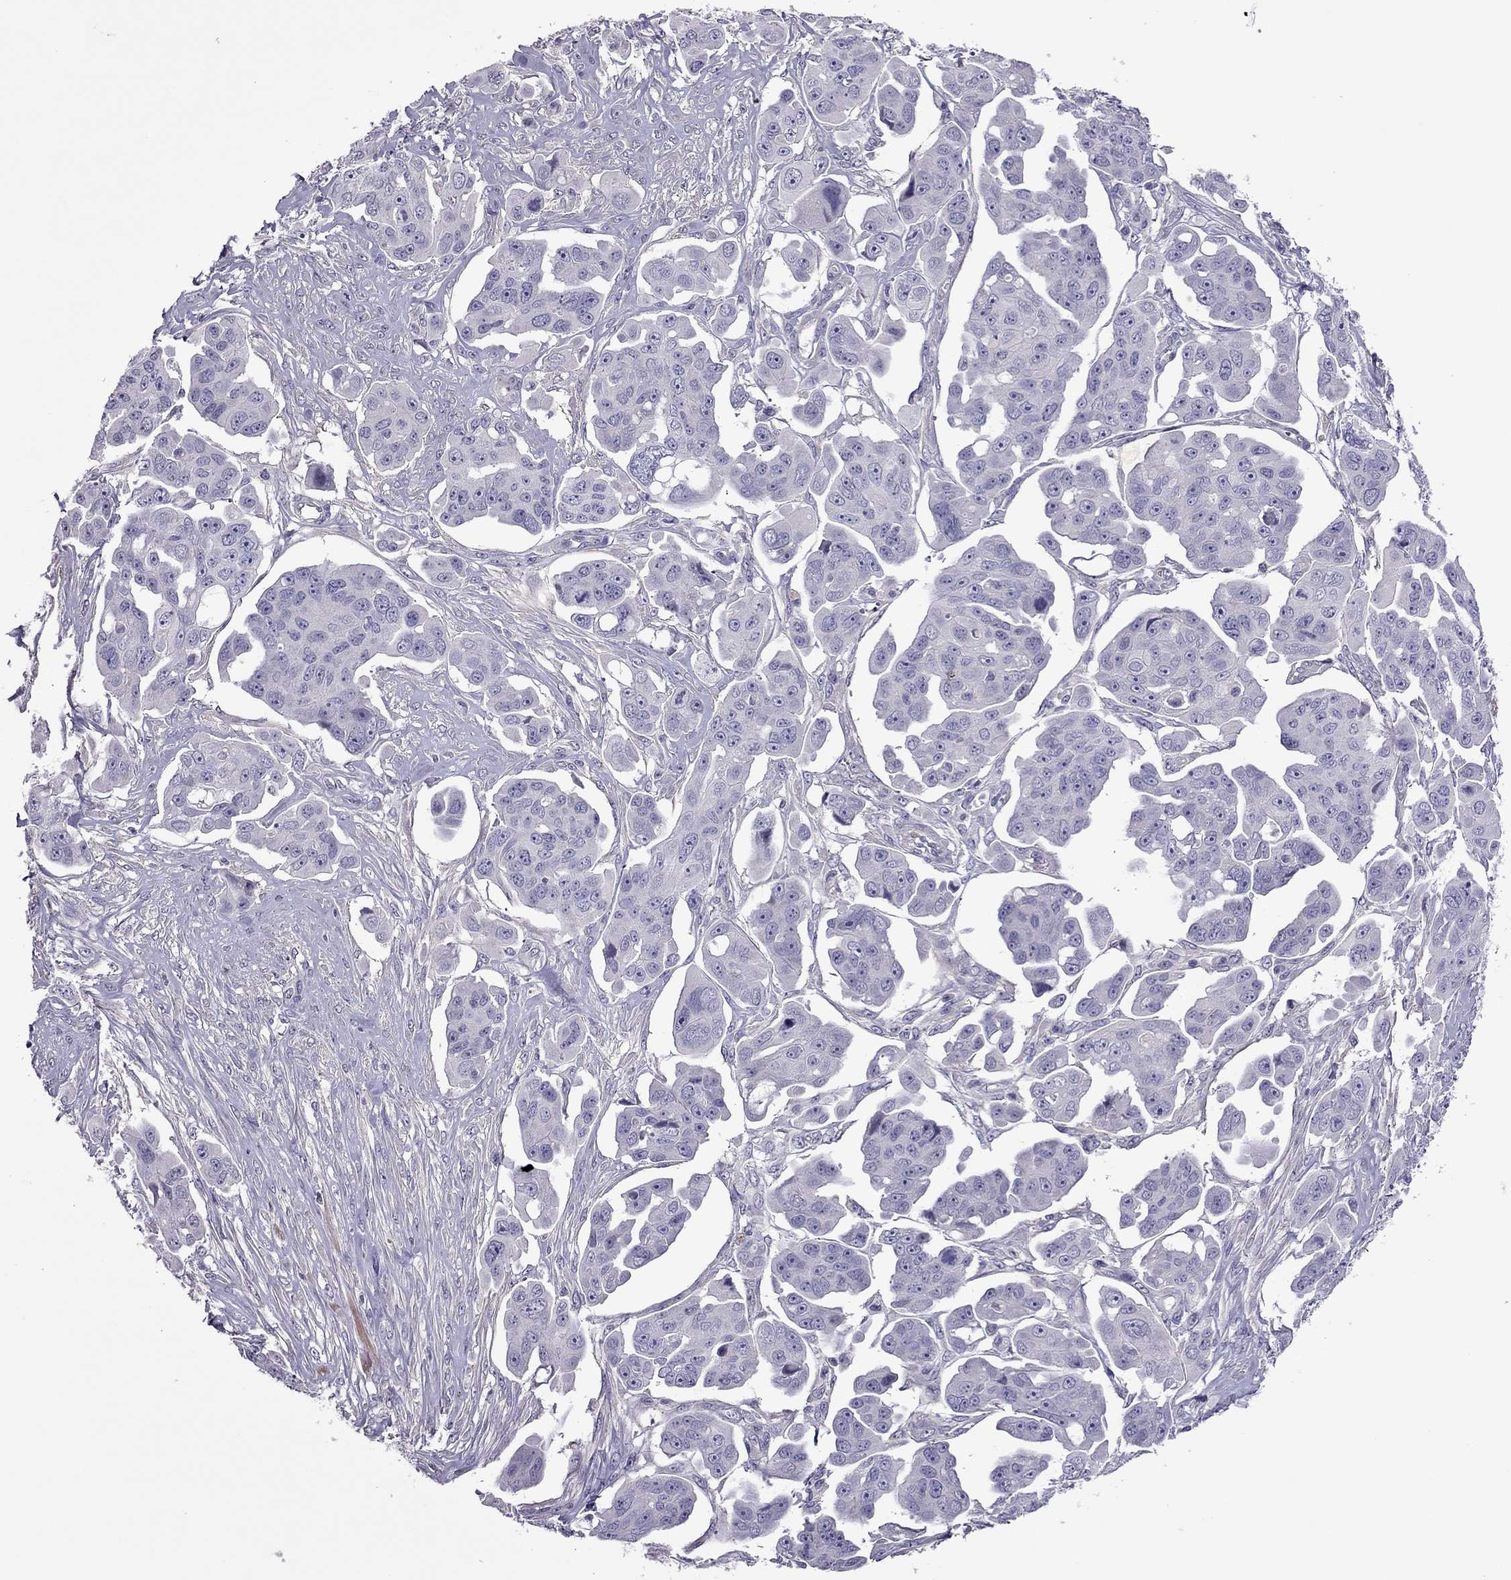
{"staining": {"intensity": "negative", "quantity": "none", "location": "none"}, "tissue": "ovarian cancer", "cell_type": "Tumor cells", "image_type": "cancer", "snomed": [{"axis": "morphology", "description": "Carcinoma, endometroid"}, {"axis": "topography", "description": "Ovary"}], "caption": "Tumor cells show no significant protein expression in ovarian endometroid carcinoma.", "gene": "SLC16A8", "patient": {"sex": "female", "age": 70}}